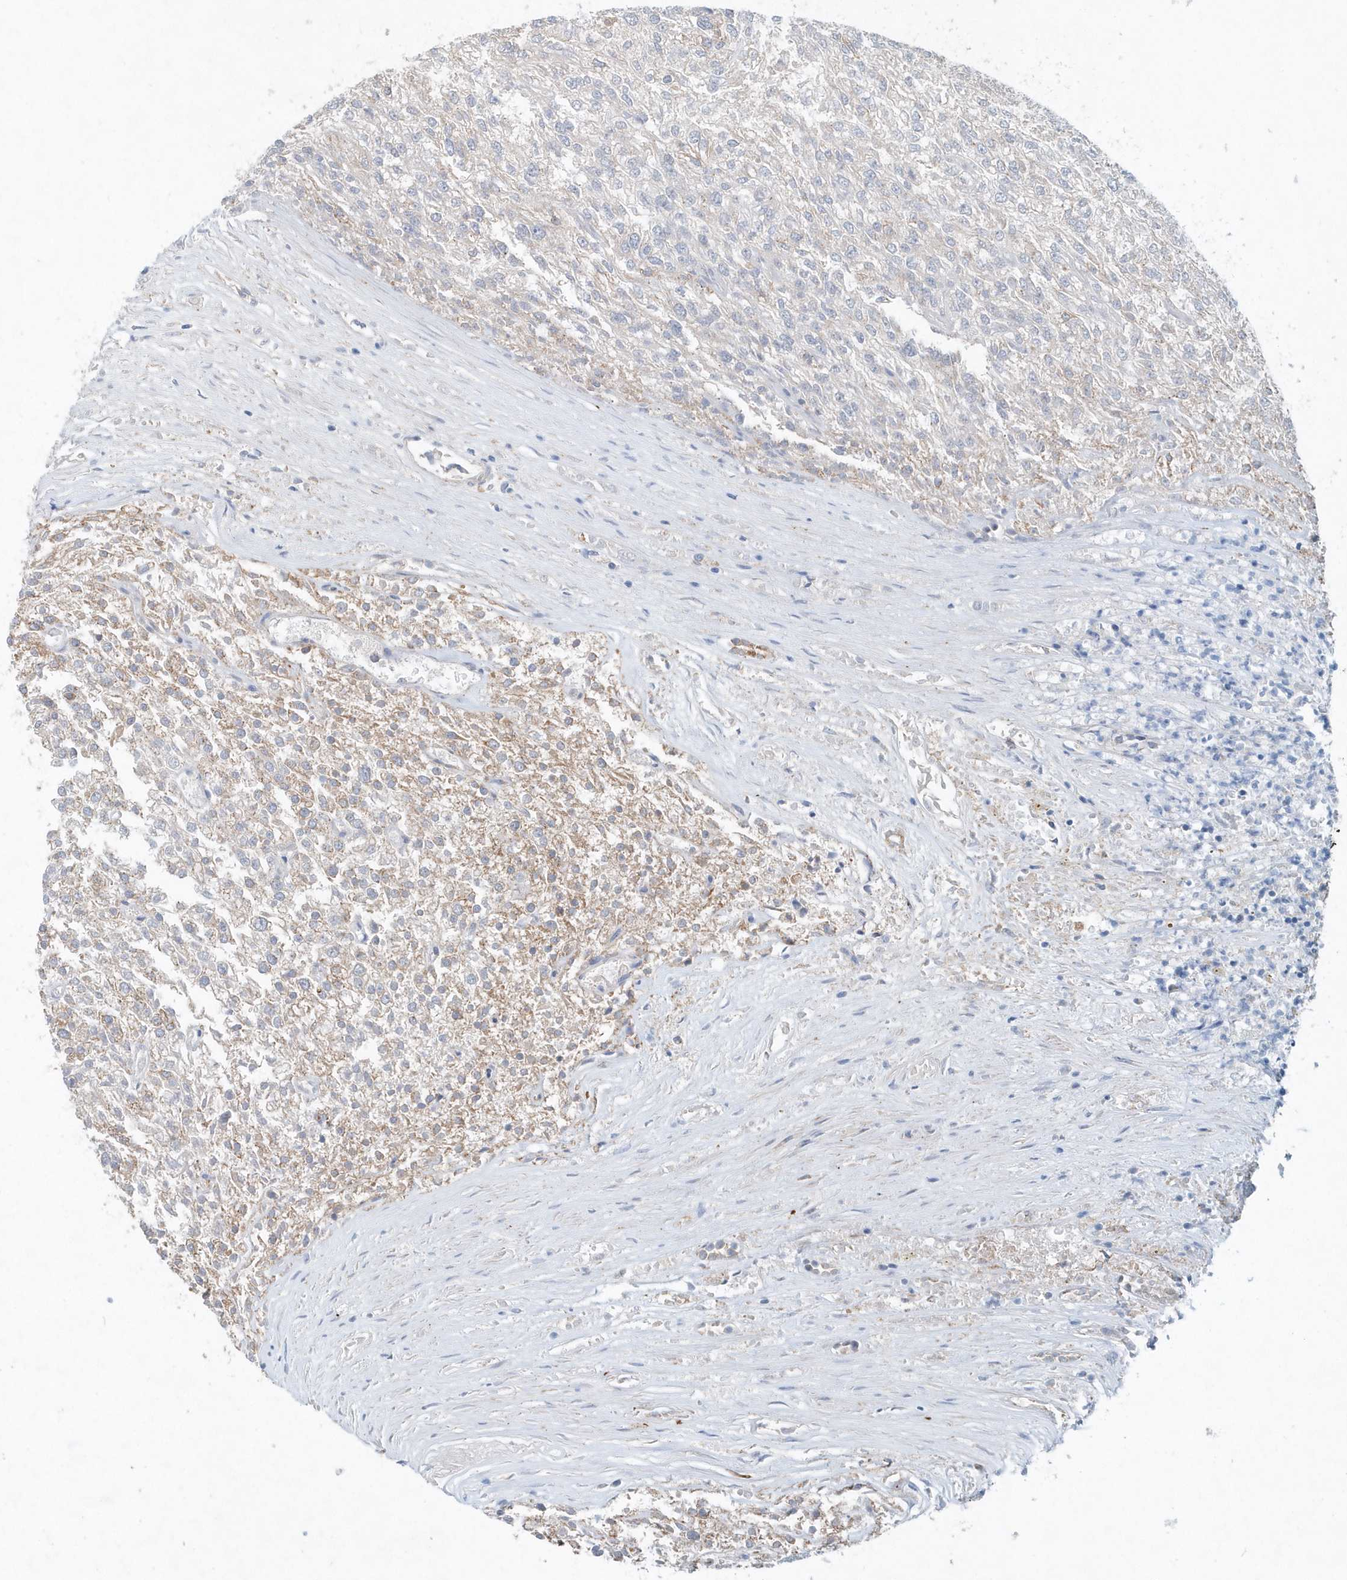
{"staining": {"intensity": "negative", "quantity": "none", "location": "none"}, "tissue": "renal cancer", "cell_type": "Tumor cells", "image_type": "cancer", "snomed": [{"axis": "morphology", "description": "Adenocarcinoma, NOS"}, {"axis": "topography", "description": "Kidney"}], "caption": "An IHC histopathology image of adenocarcinoma (renal) is shown. There is no staining in tumor cells of adenocarcinoma (renal).", "gene": "PFN2", "patient": {"sex": "female", "age": 54}}